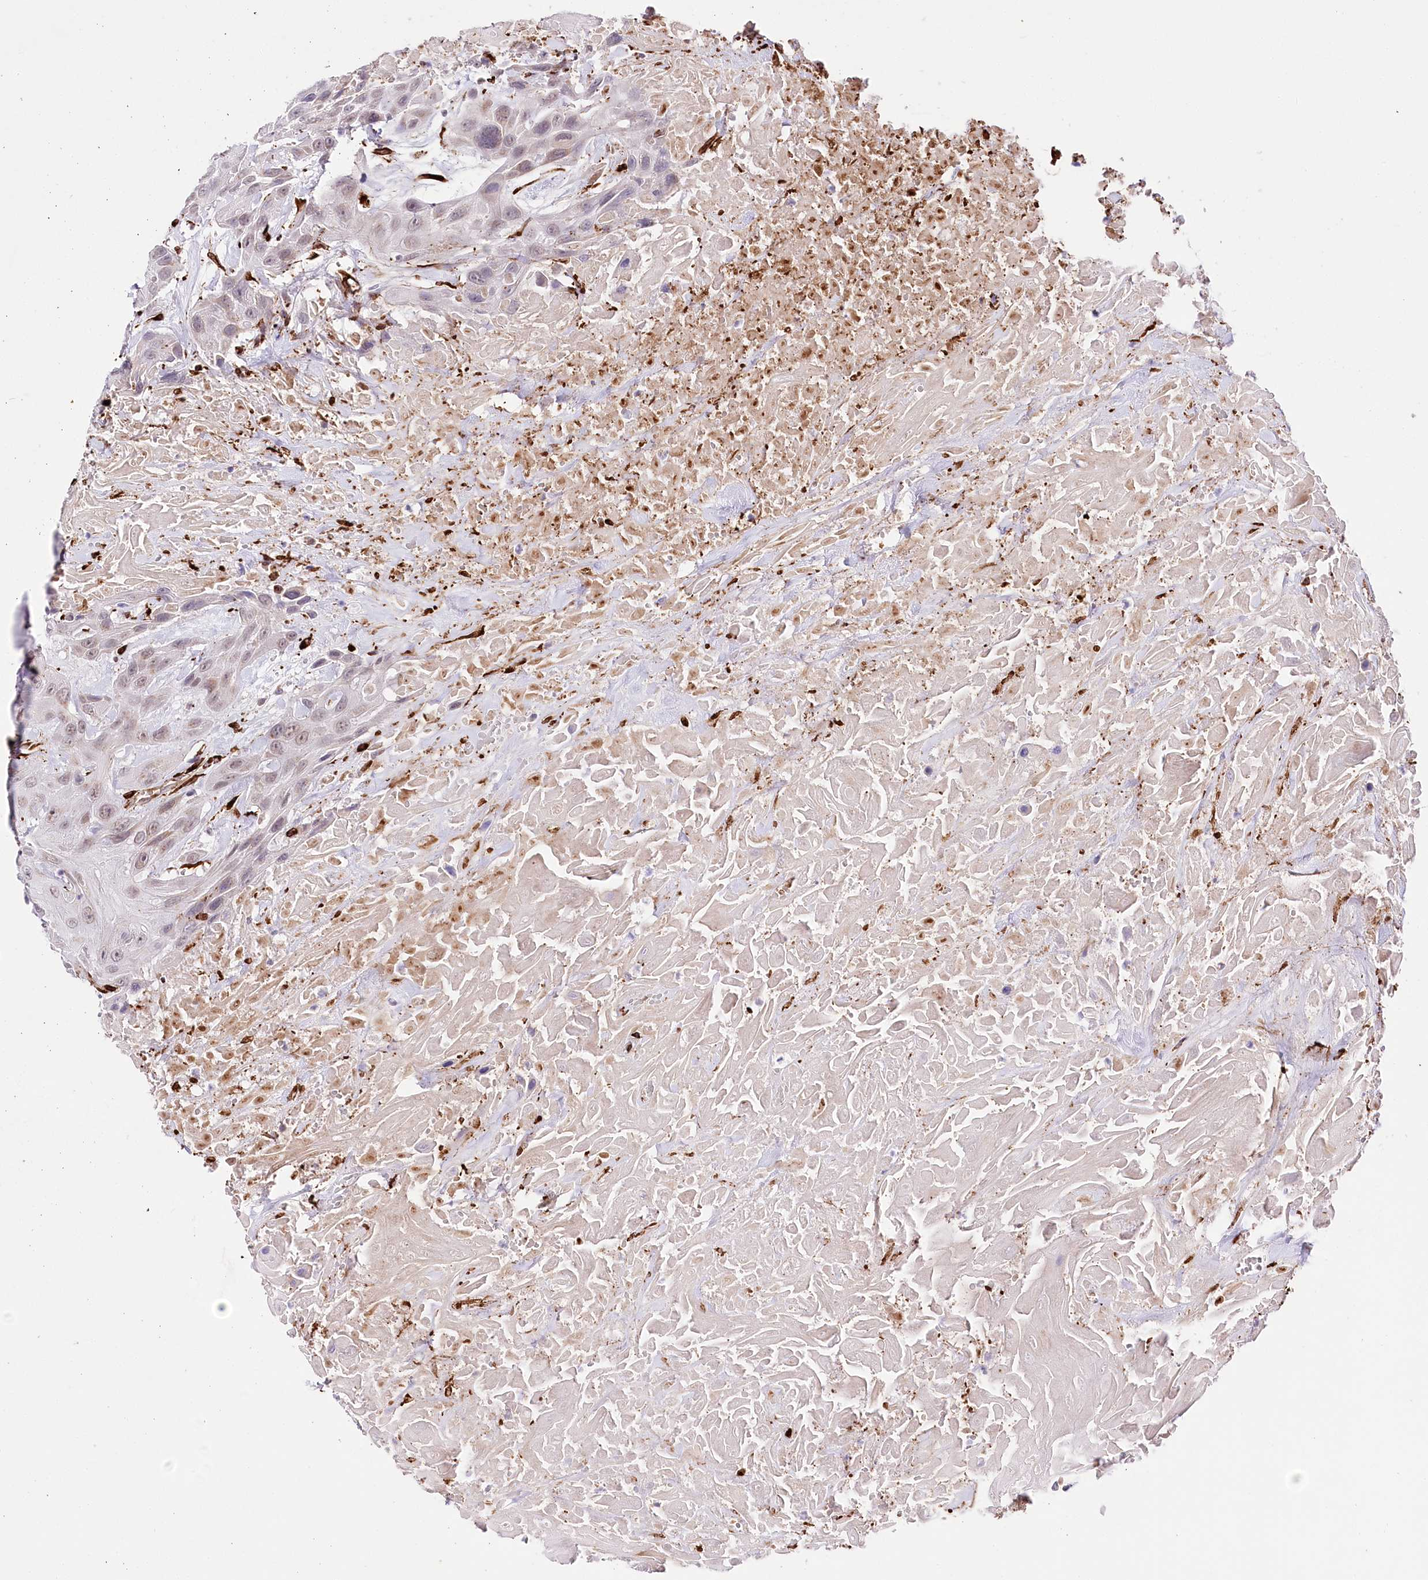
{"staining": {"intensity": "weak", "quantity": "25%-75%", "location": "nuclear"}, "tissue": "head and neck cancer", "cell_type": "Tumor cells", "image_type": "cancer", "snomed": [{"axis": "morphology", "description": "Squamous cell carcinoma, NOS"}, {"axis": "topography", "description": "Head-Neck"}], "caption": "Immunohistochemical staining of human head and neck cancer (squamous cell carcinoma) exhibits low levels of weak nuclear staining in approximately 25%-75% of tumor cells.", "gene": "WWC1", "patient": {"sex": "male", "age": 81}}